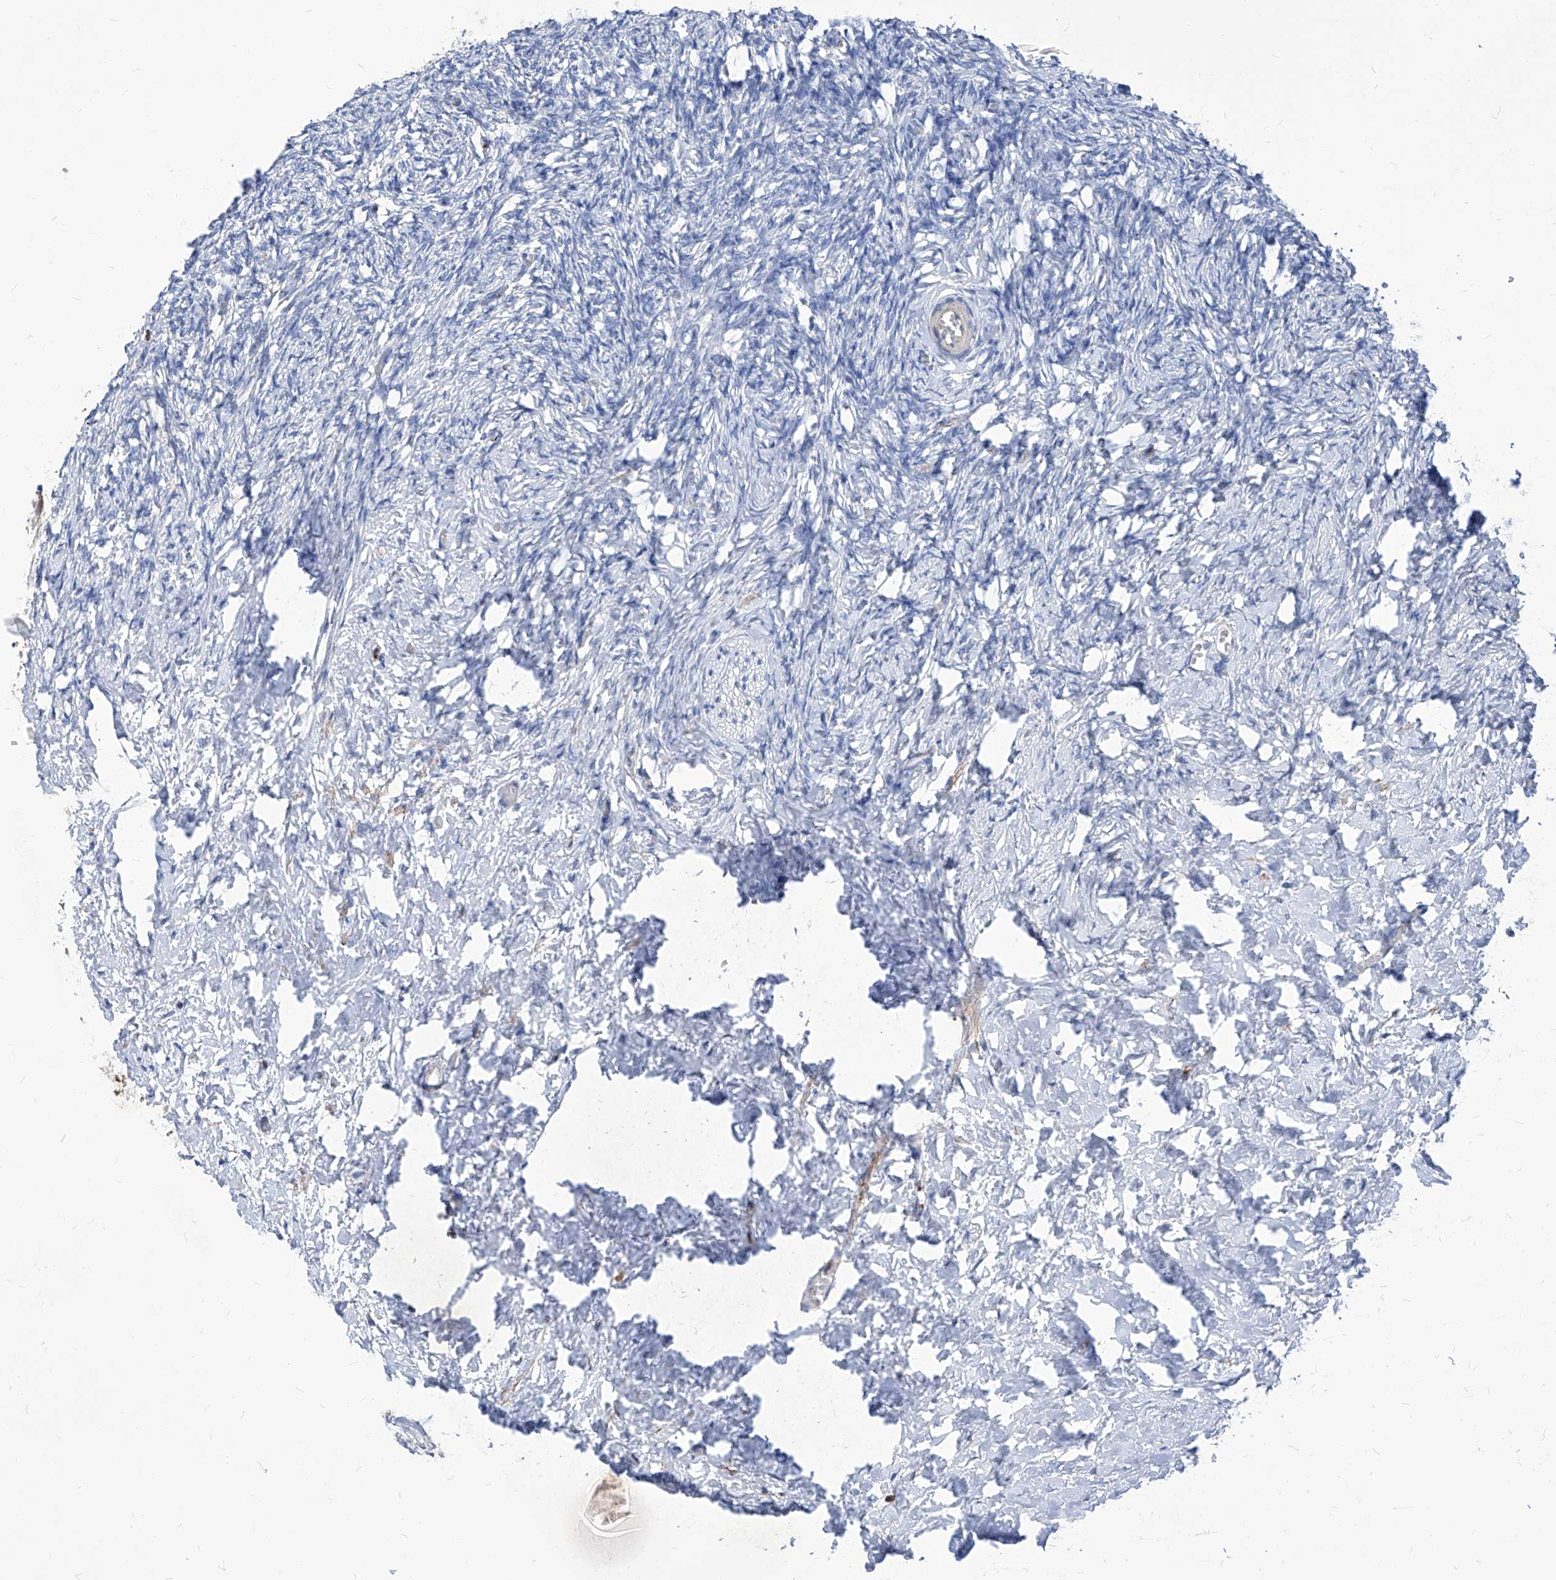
{"staining": {"intensity": "negative", "quantity": "none", "location": "none"}, "tissue": "ovary", "cell_type": "Ovarian stroma cells", "image_type": "normal", "snomed": [{"axis": "morphology", "description": "Normal tissue, NOS"}, {"axis": "topography", "description": "Ovary"}], "caption": "Immunohistochemical staining of normal human ovary displays no significant expression in ovarian stroma cells.", "gene": "ABRACL", "patient": {"sex": "female", "age": 27}}